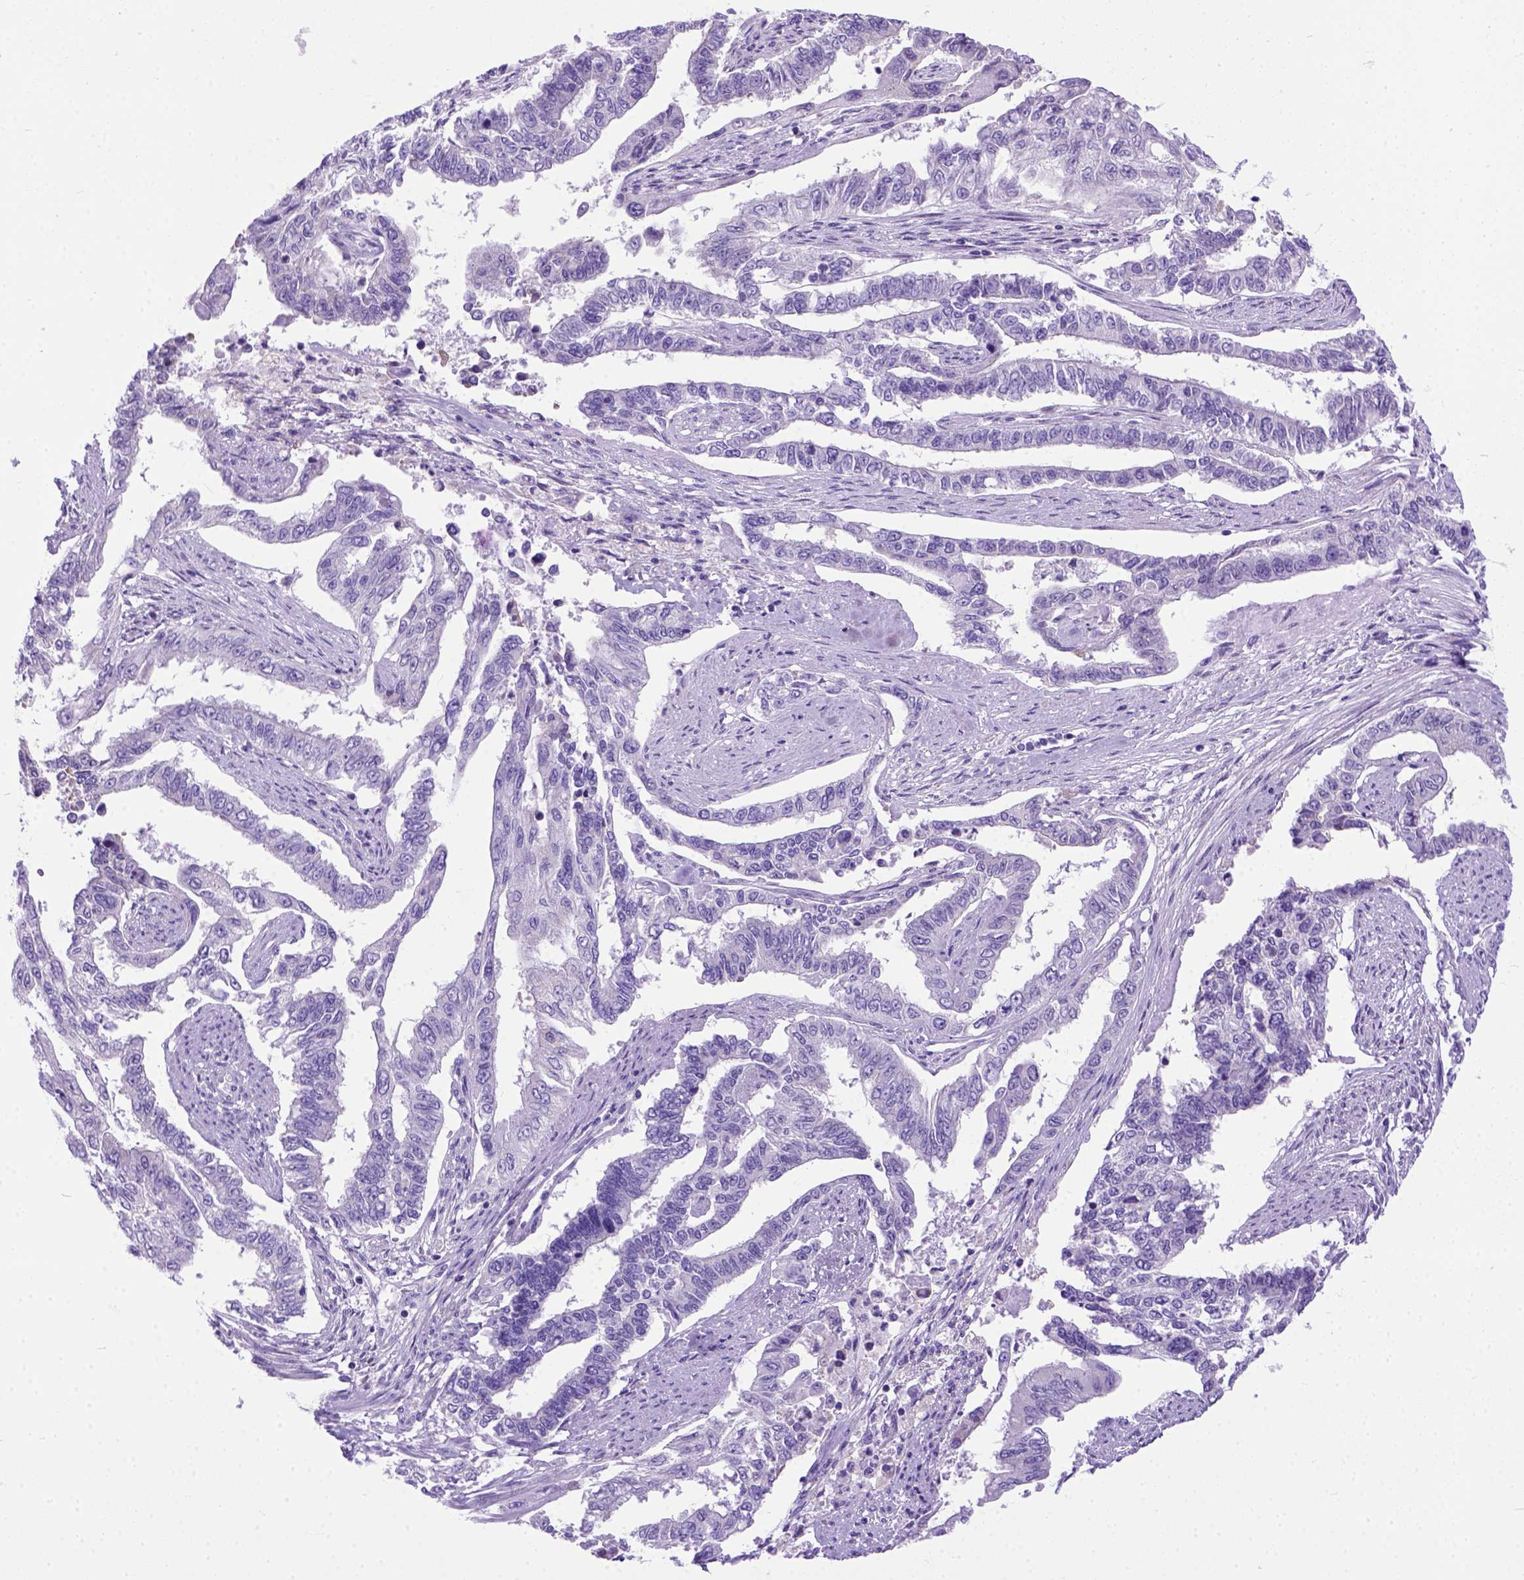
{"staining": {"intensity": "negative", "quantity": "none", "location": "none"}, "tissue": "endometrial cancer", "cell_type": "Tumor cells", "image_type": "cancer", "snomed": [{"axis": "morphology", "description": "Adenocarcinoma, NOS"}, {"axis": "topography", "description": "Uterus"}], "caption": "Photomicrograph shows no significant protein expression in tumor cells of endometrial cancer (adenocarcinoma).", "gene": "ODAD3", "patient": {"sex": "female", "age": 59}}